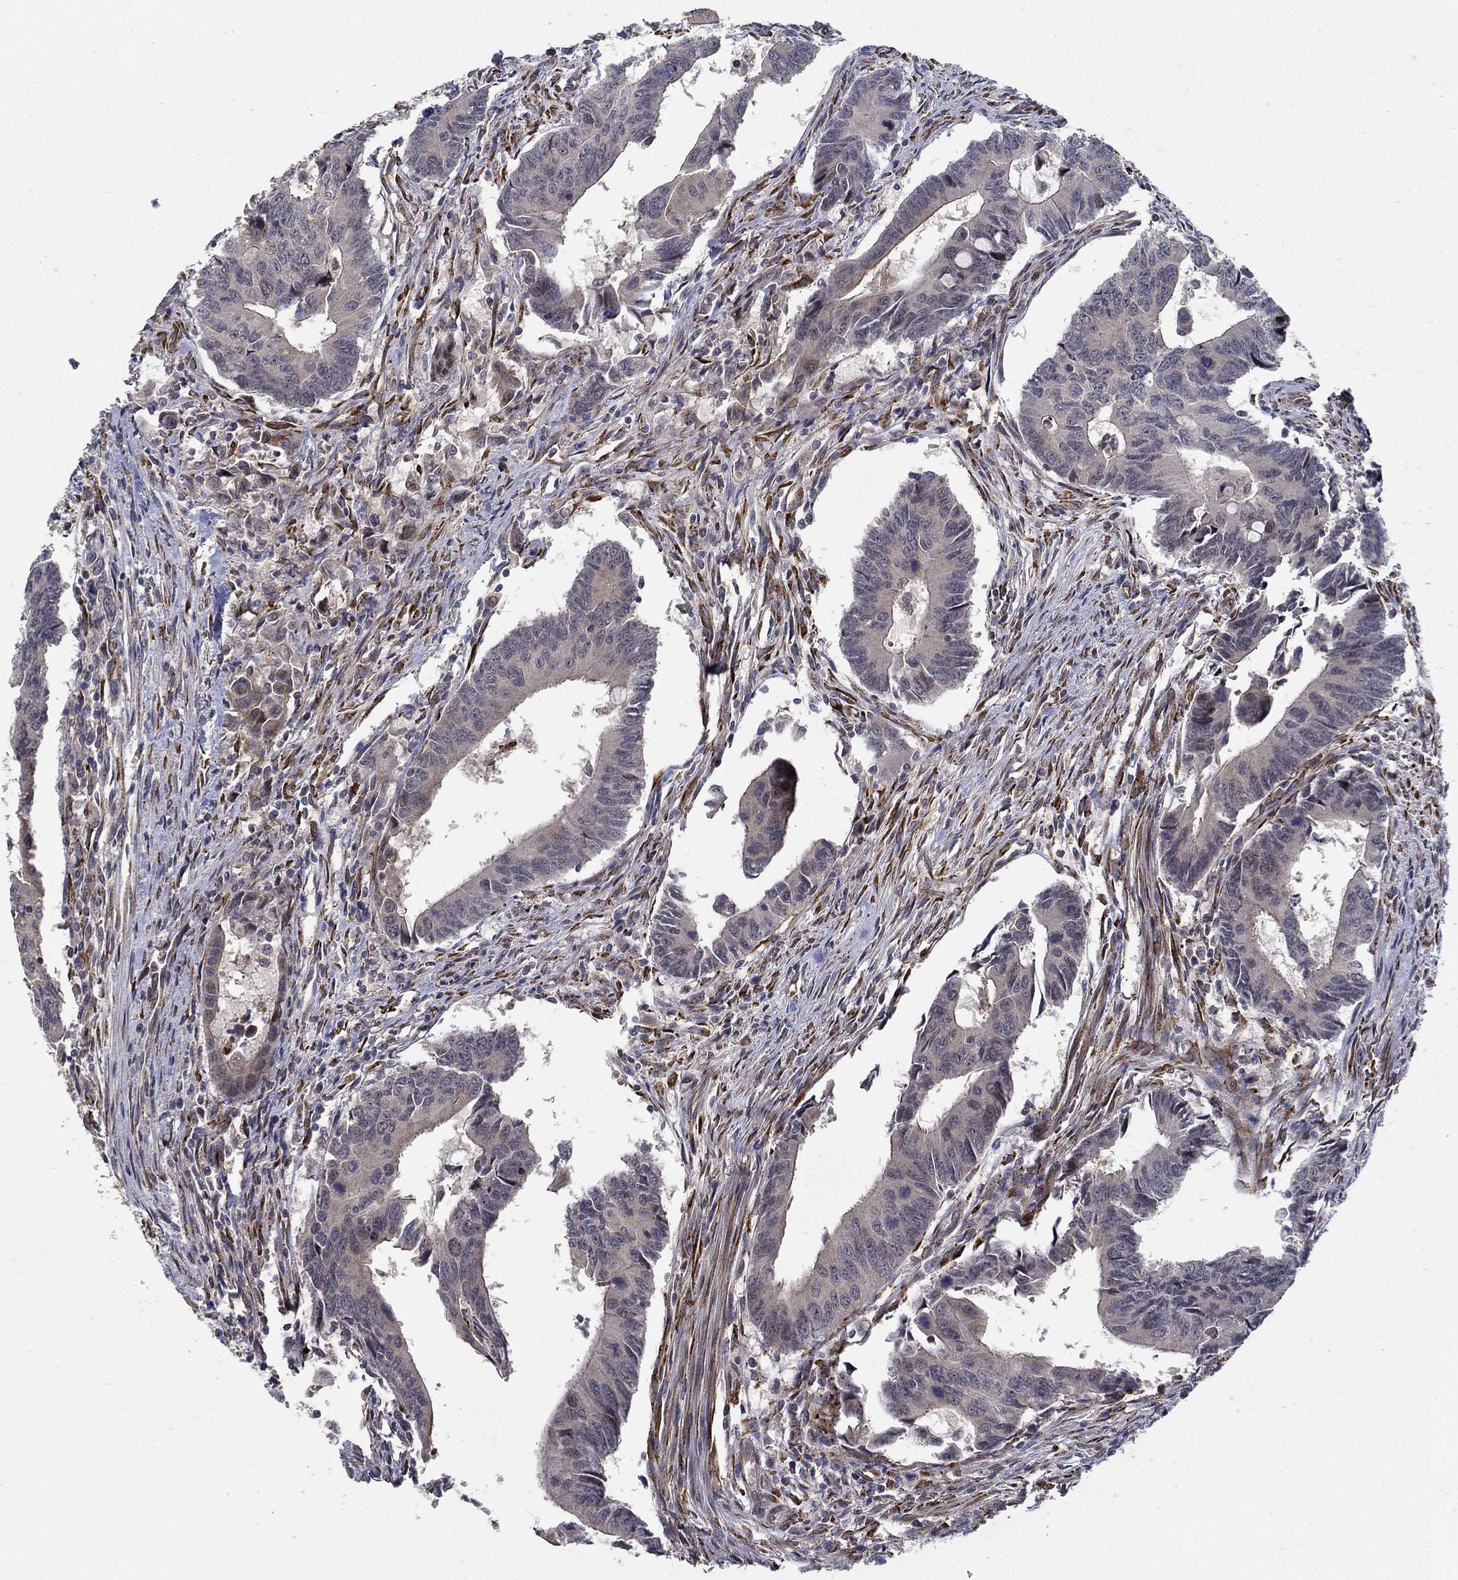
{"staining": {"intensity": "negative", "quantity": "none", "location": "none"}, "tissue": "colorectal cancer", "cell_type": "Tumor cells", "image_type": "cancer", "snomed": [{"axis": "morphology", "description": "Adenocarcinoma, NOS"}, {"axis": "topography", "description": "Rectum"}], "caption": "Tumor cells are negative for protein expression in human colorectal cancer.", "gene": "ZNF594", "patient": {"sex": "male", "age": 67}}